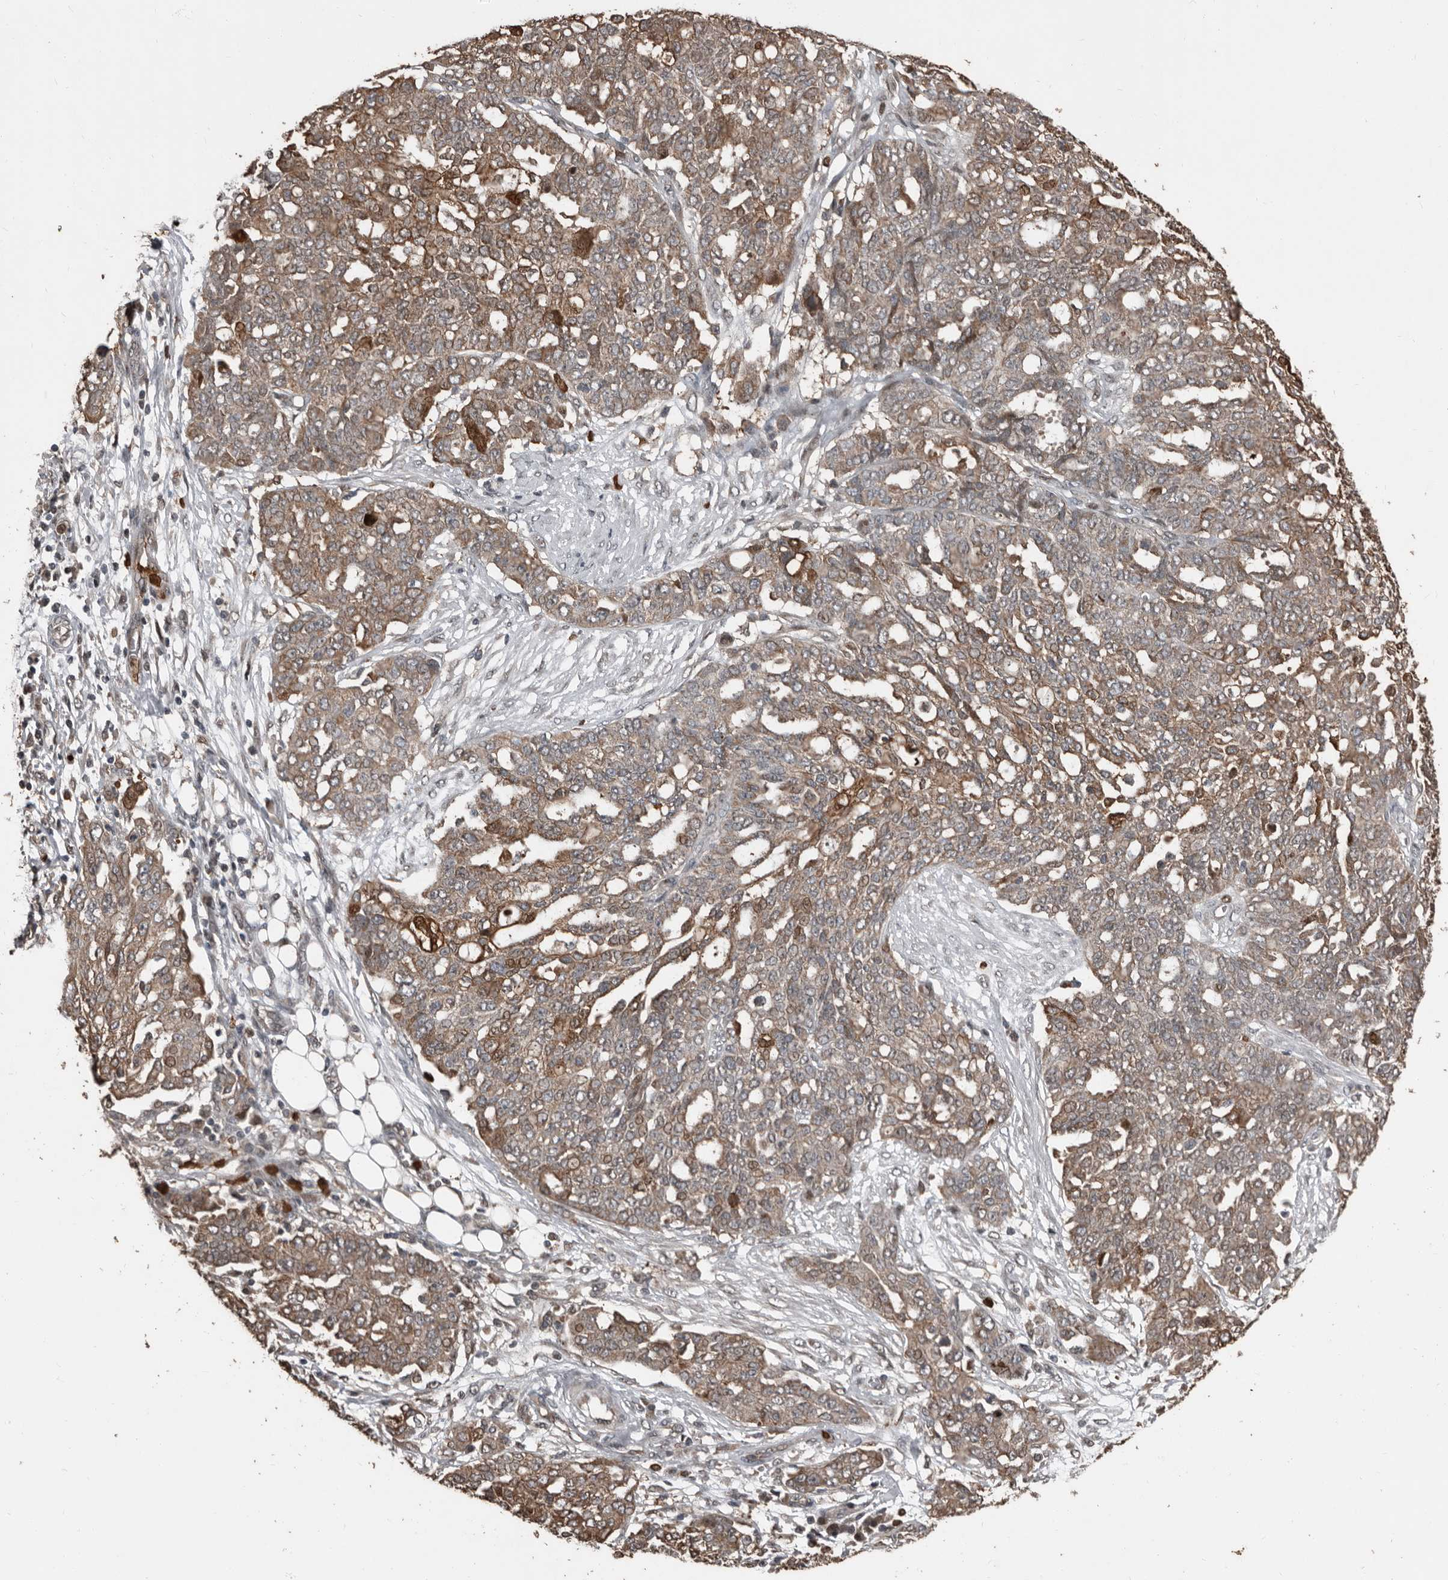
{"staining": {"intensity": "moderate", "quantity": ">75%", "location": "cytoplasmic/membranous"}, "tissue": "ovarian cancer", "cell_type": "Tumor cells", "image_type": "cancer", "snomed": [{"axis": "morphology", "description": "Cystadenocarcinoma, serous, NOS"}, {"axis": "topography", "description": "Soft tissue"}, {"axis": "topography", "description": "Ovary"}], "caption": "Moderate cytoplasmic/membranous staining is present in about >75% of tumor cells in serous cystadenocarcinoma (ovarian).", "gene": "FSBP", "patient": {"sex": "female", "age": 57}}